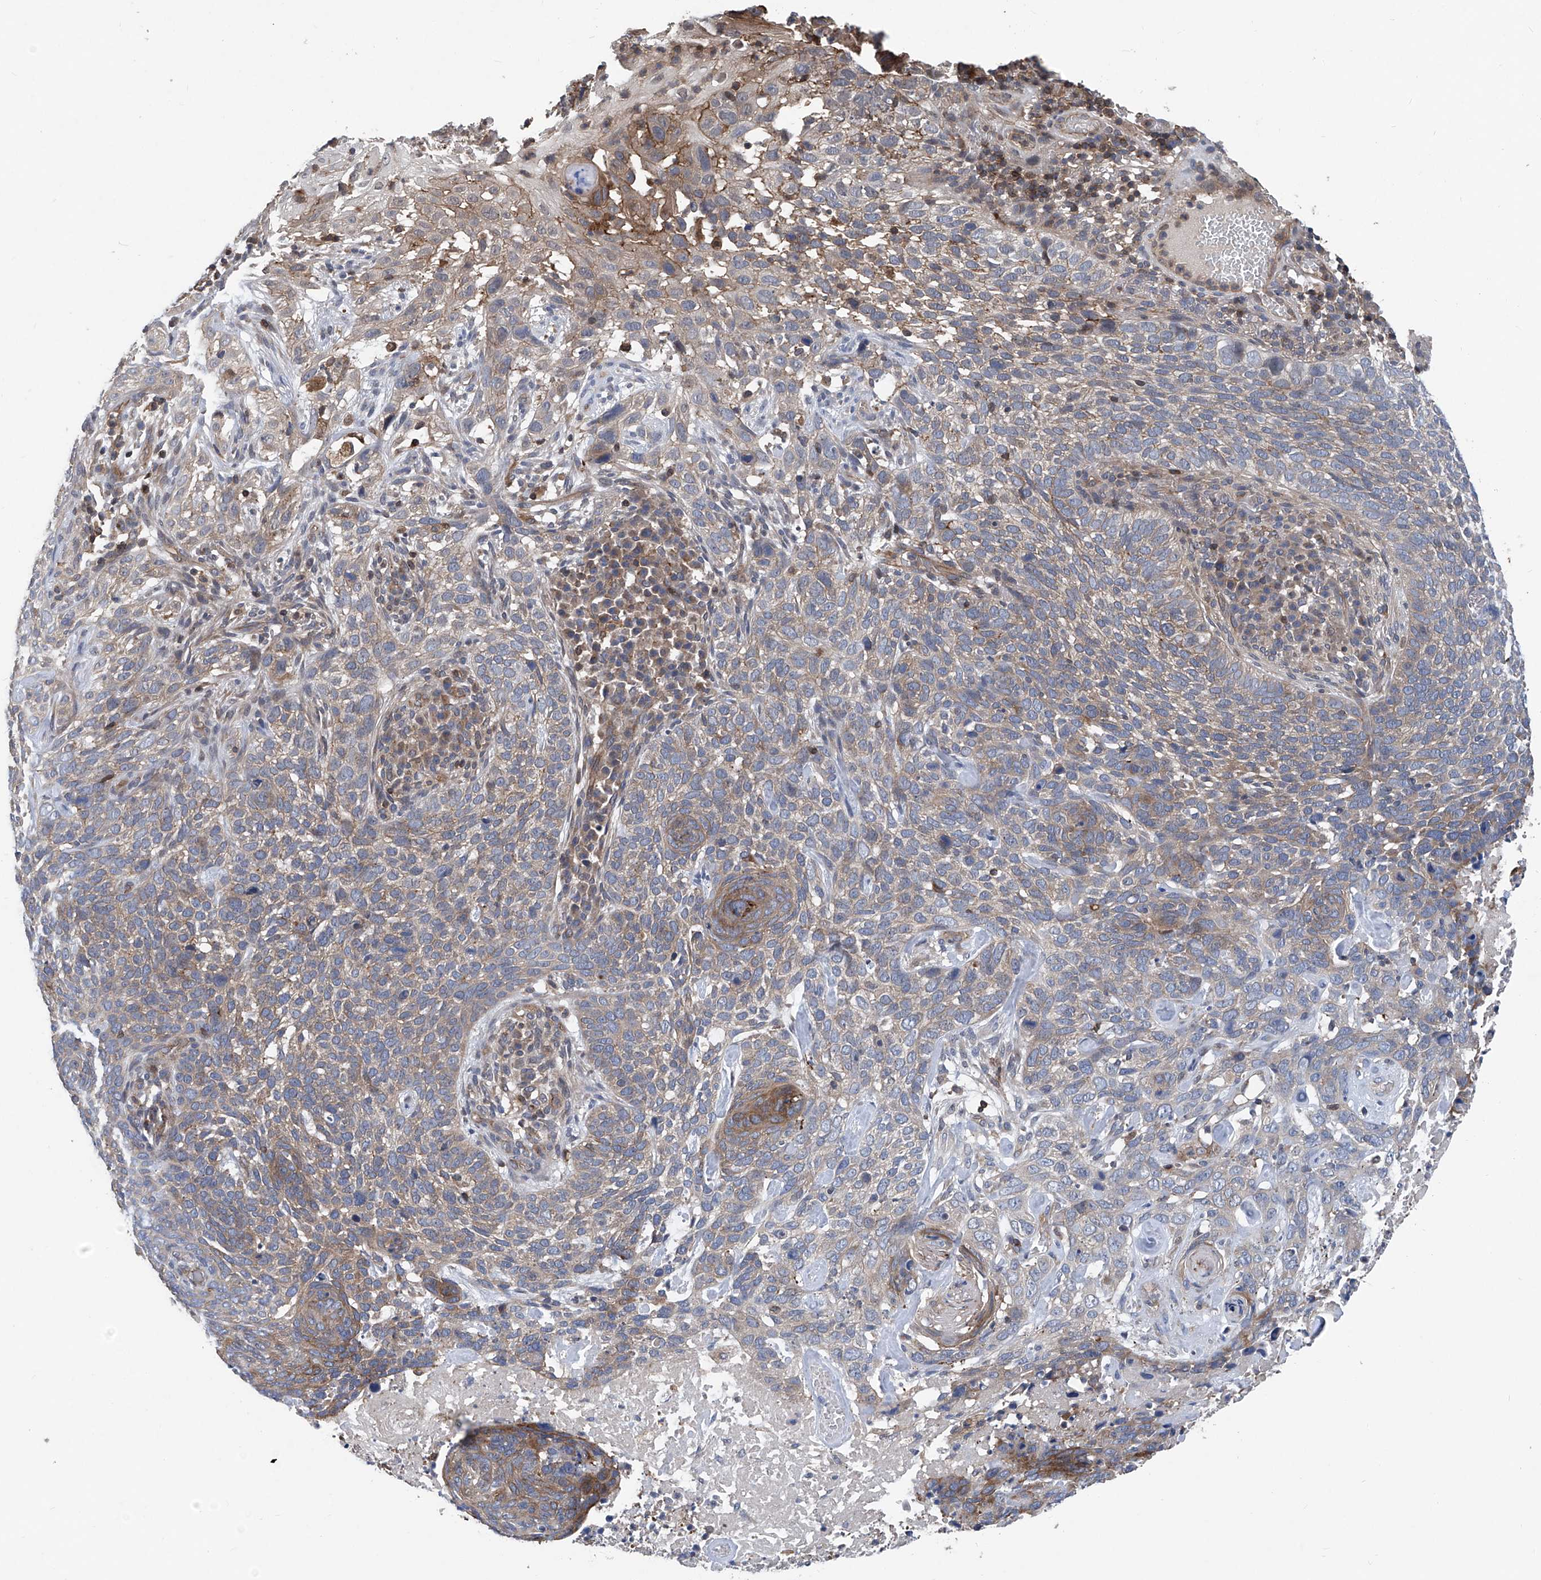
{"staining": {"intensity": "weak", "quantity": "25%-75%", "location": "cytoplasmic/membranous"}, "tissue": "skin cancer", "cell_type": "Tumor cells", "image_type": "cancer", "snomed": [{"axis": "morphology", "description": "Basal cell carcinoma"}, {"axis": "topography", "description": "Skin"}], "caption": "Basal cell carcinoma (skin) stained with immunohistochemistry exhibits weak cytoplasmic/membranous staining in approximately 25%-75% of tumor cells. Immunohistochemistry (ihc) stains the protein in brown and the nuclei are stained blue.", "gene": "TRIM38", "patient": {"sex": "female", "age": 64}}